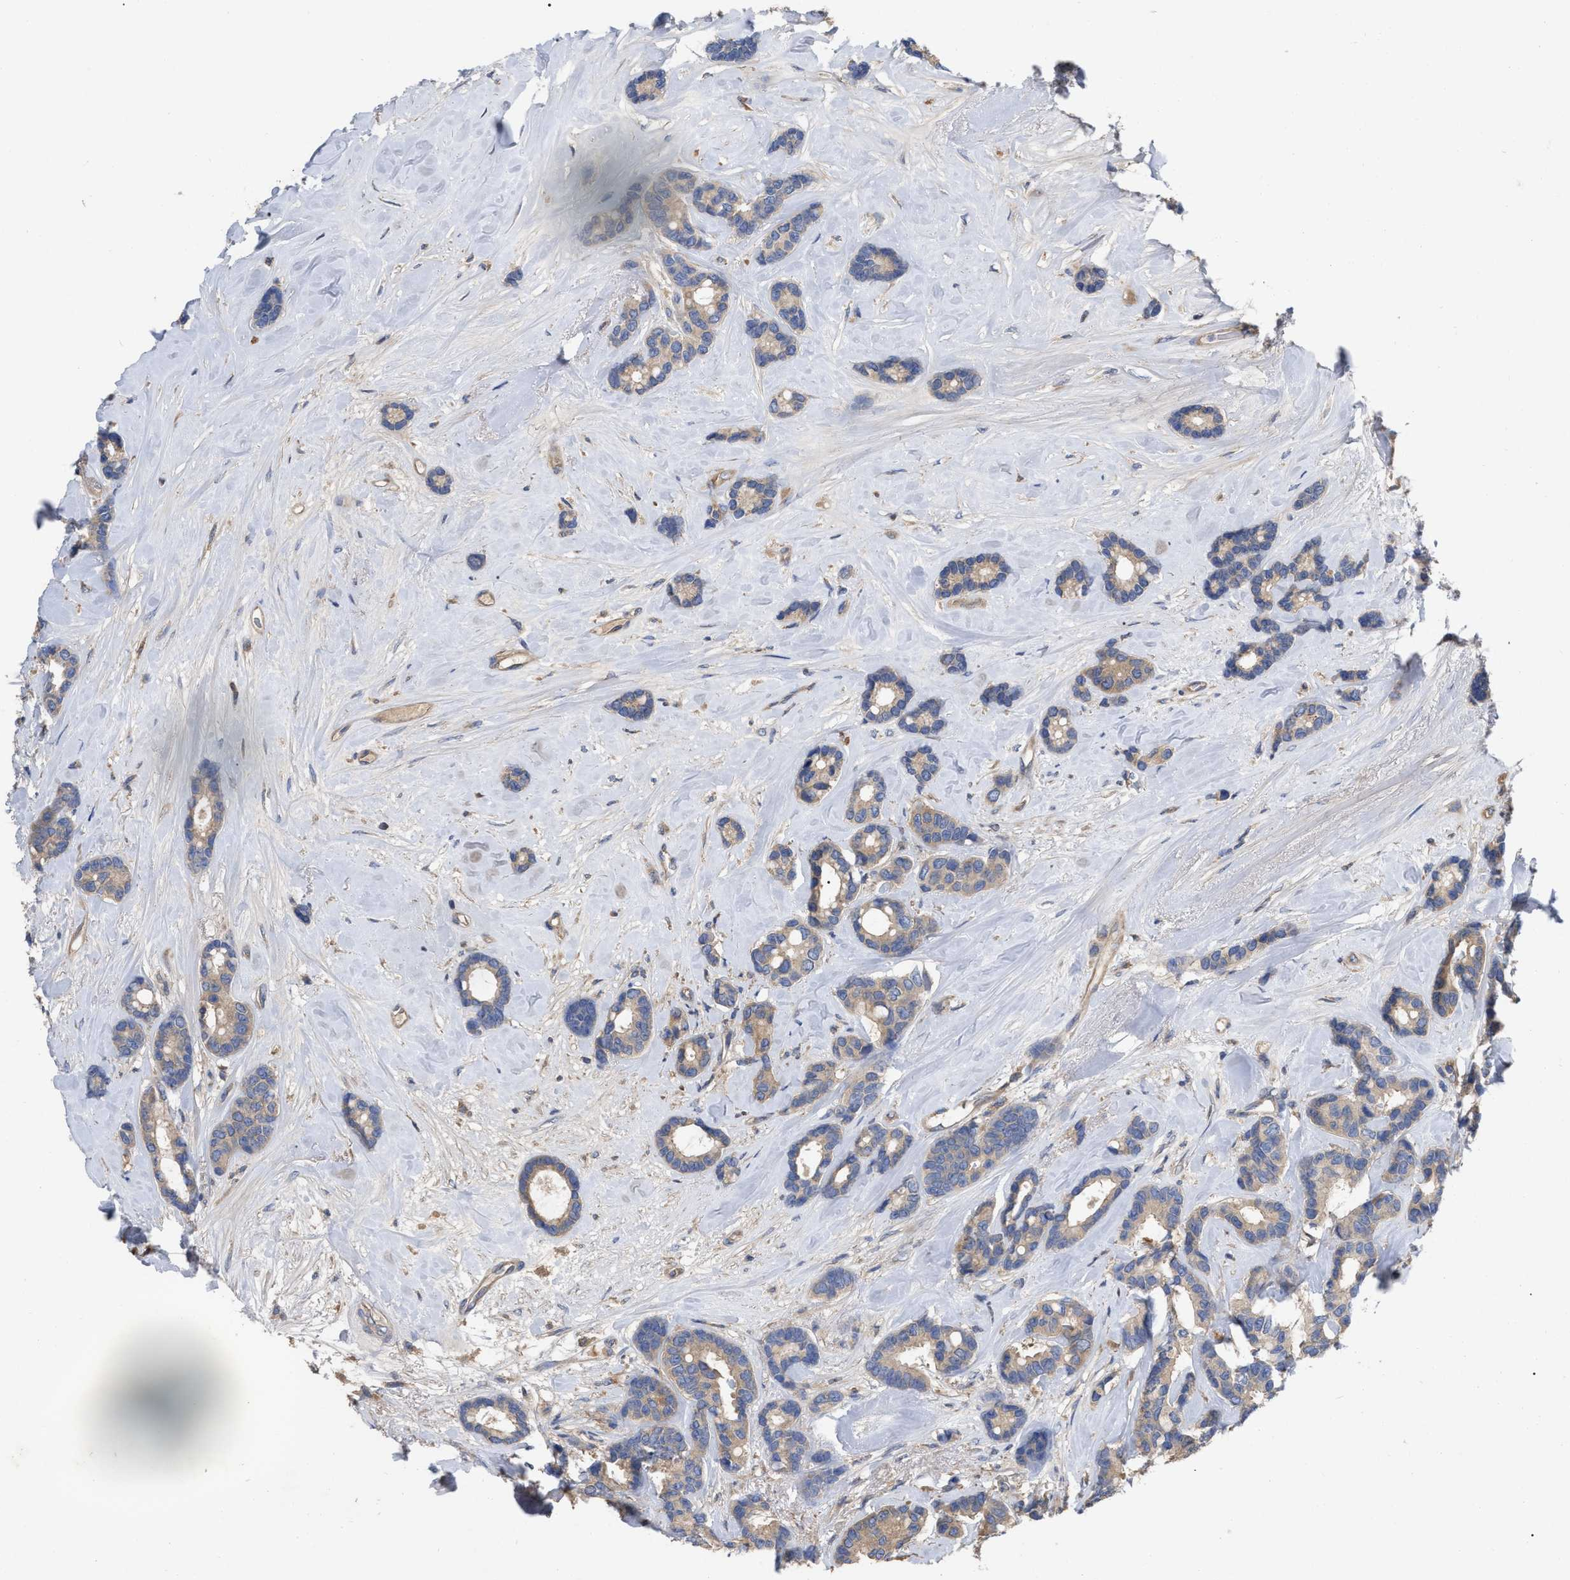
{"staining": {"intensity": "weak", "quantity": ">75%", "location": "cytoplasmic/membranous"}, "tissue": "breast cancer", "cell_type": "Tumor cells", "image_type": "cancer", "snomed": [{"axis": "morphology", "description": "Duct carcinoma"}, {"axis": "topography", "description": "Breast"}], "caption": "This image shows immunohistochemistry staining of human breast cancer (infiltrating ductal carcinoma), with low weak cytoplasmic/membranous staining in about >75% of tumor cells.", "gene": "RAP1GDS1", "patient": {"sex": "female", "age": 87}}